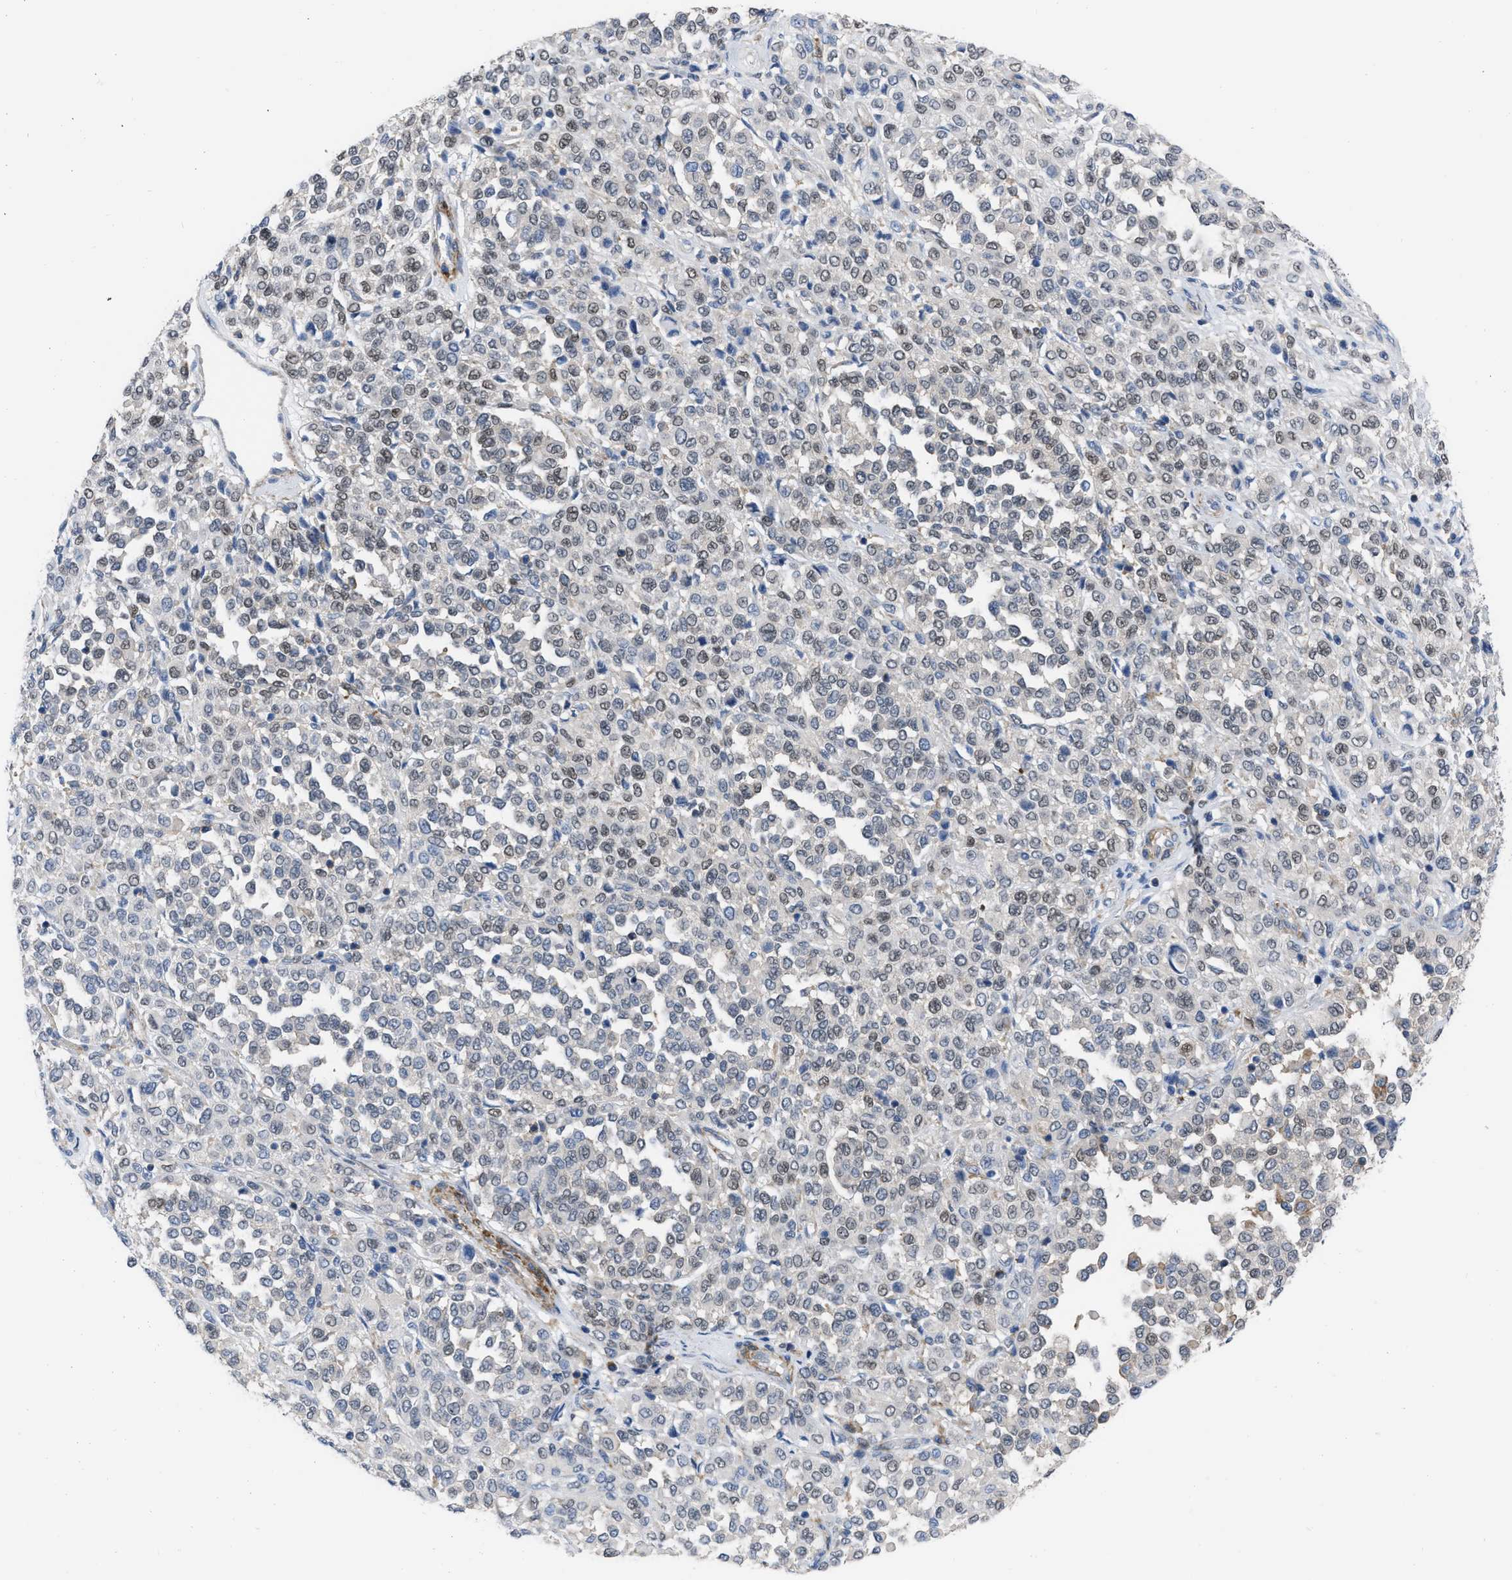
{"staining": {"intensity": "moderate", "quantity": "25%-75%", "location": "nuclear"}, "tissue": "melanoma", "cell_type": "Tumor cells", "image_type": "cancer", "snomed": [{"axis": "morphology", "description": "Malignant melanoma, Metastatic site"}, {"axis": "topography", "description": "Pancreas"}], "caption": "About 25%-75% of tumor cells in melanoma show moderate nuclear protein positivity as visualized by brown immunohistochemical staining.", "gene": "PRMT2", "patient": {"sex": "female", "age": 30}}